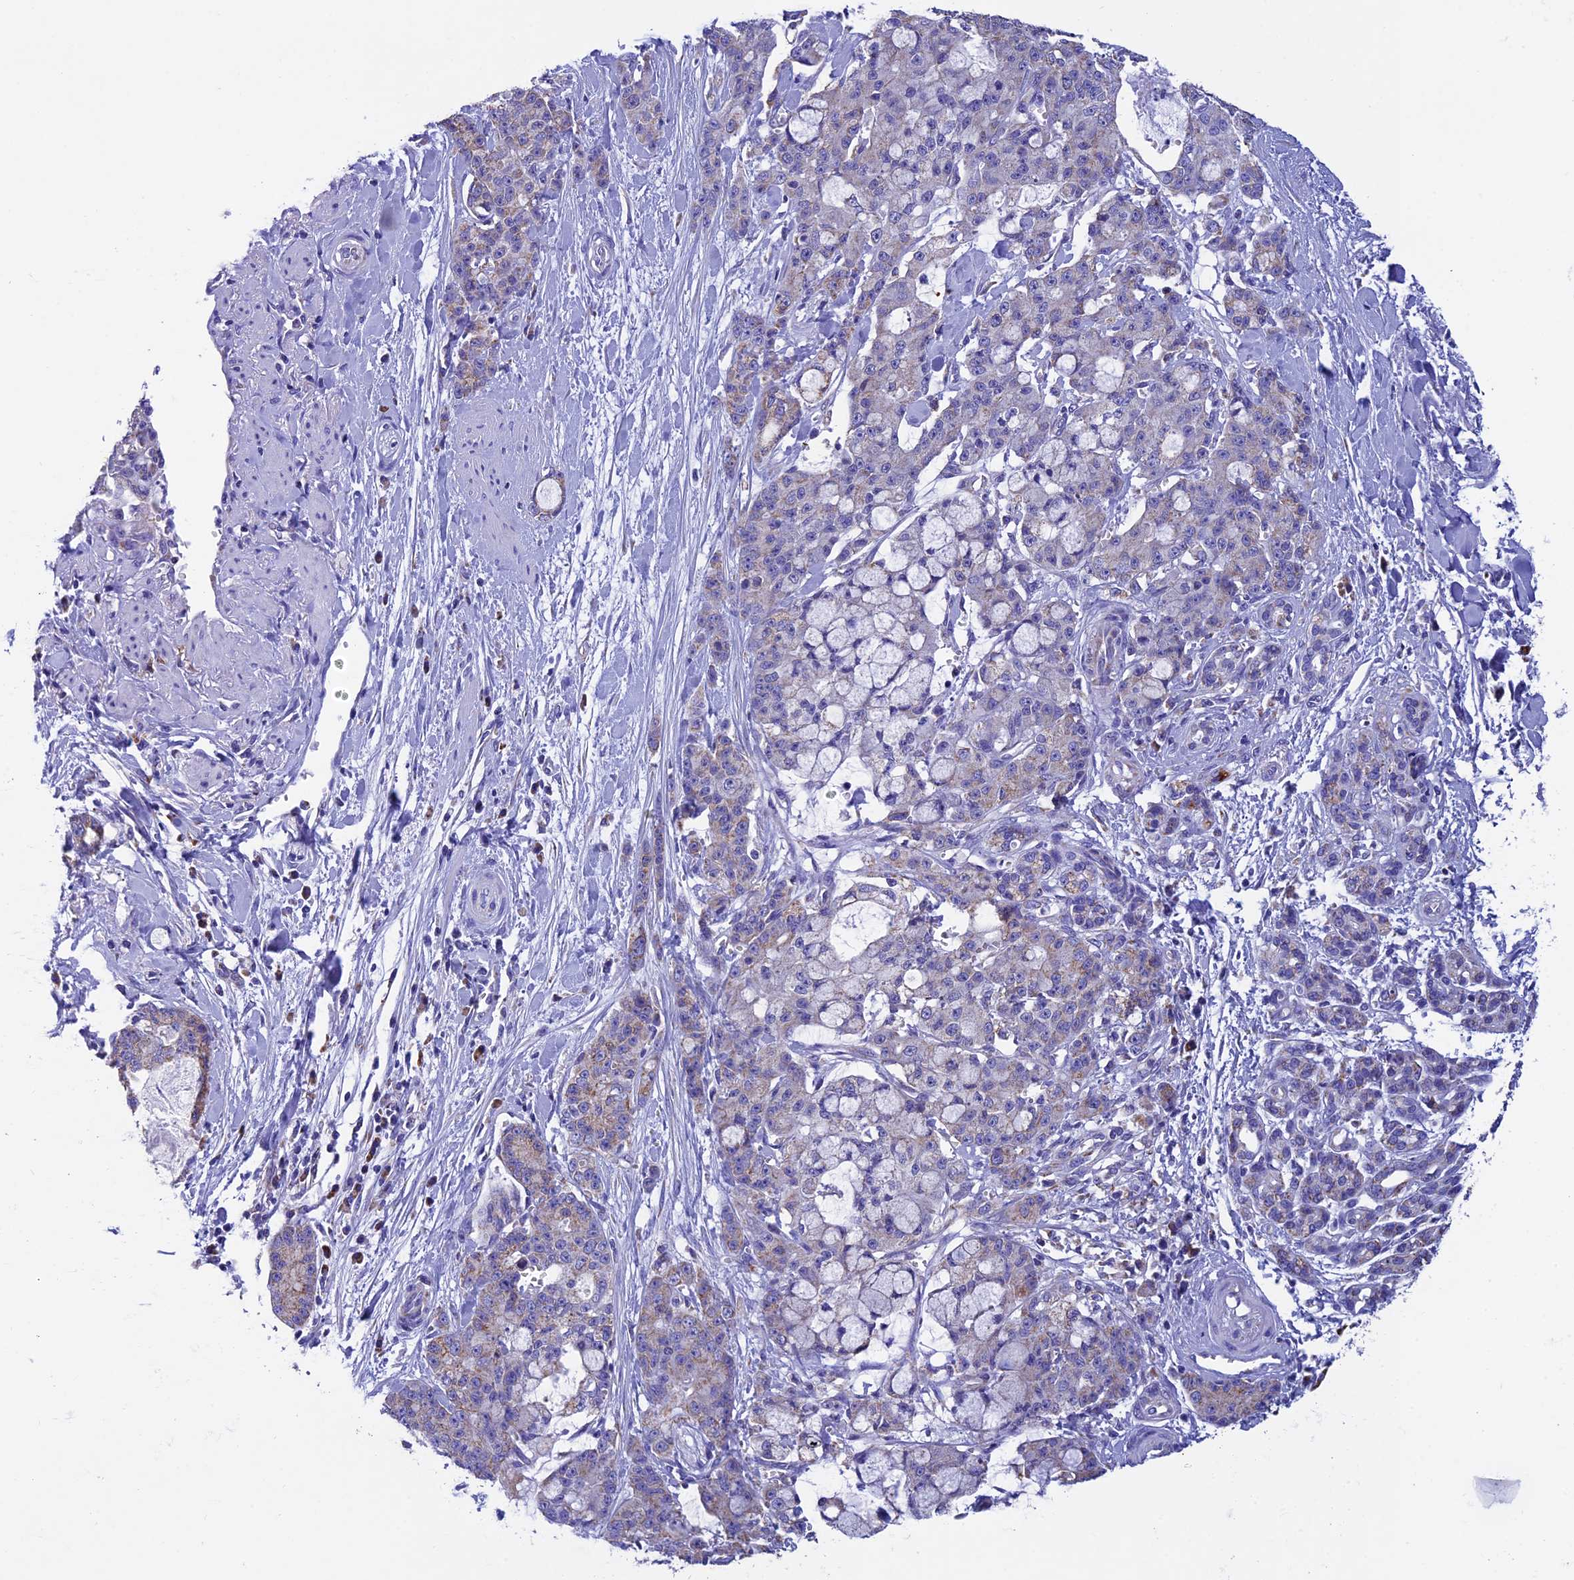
{"staining": {"intensity": "weak", "quantity": "<25%", "location": "cytoplasmic/membranous"}, "tissue": "pancreatic cancer", "cell_type": "Tumor cells", "image_type": "cancer", "snomed": [{"axis": "morphology", "description": "Adenocarcinoma, NOS"}, {"axis": "topography", "description": "Pancreas"}], "caption": "Immunohistochemical staining of human pancreatic cancer (adenocarcinoma) exhibits no significant staining in tumor cells. The staining was performed using DAB to visualize the protein expression in brown, while the nuclei were stained in blue with hematoxylin (Magnification: 20x).", "gene": "SLC8B1", "patient": {"sex": "female", "age": 73}}